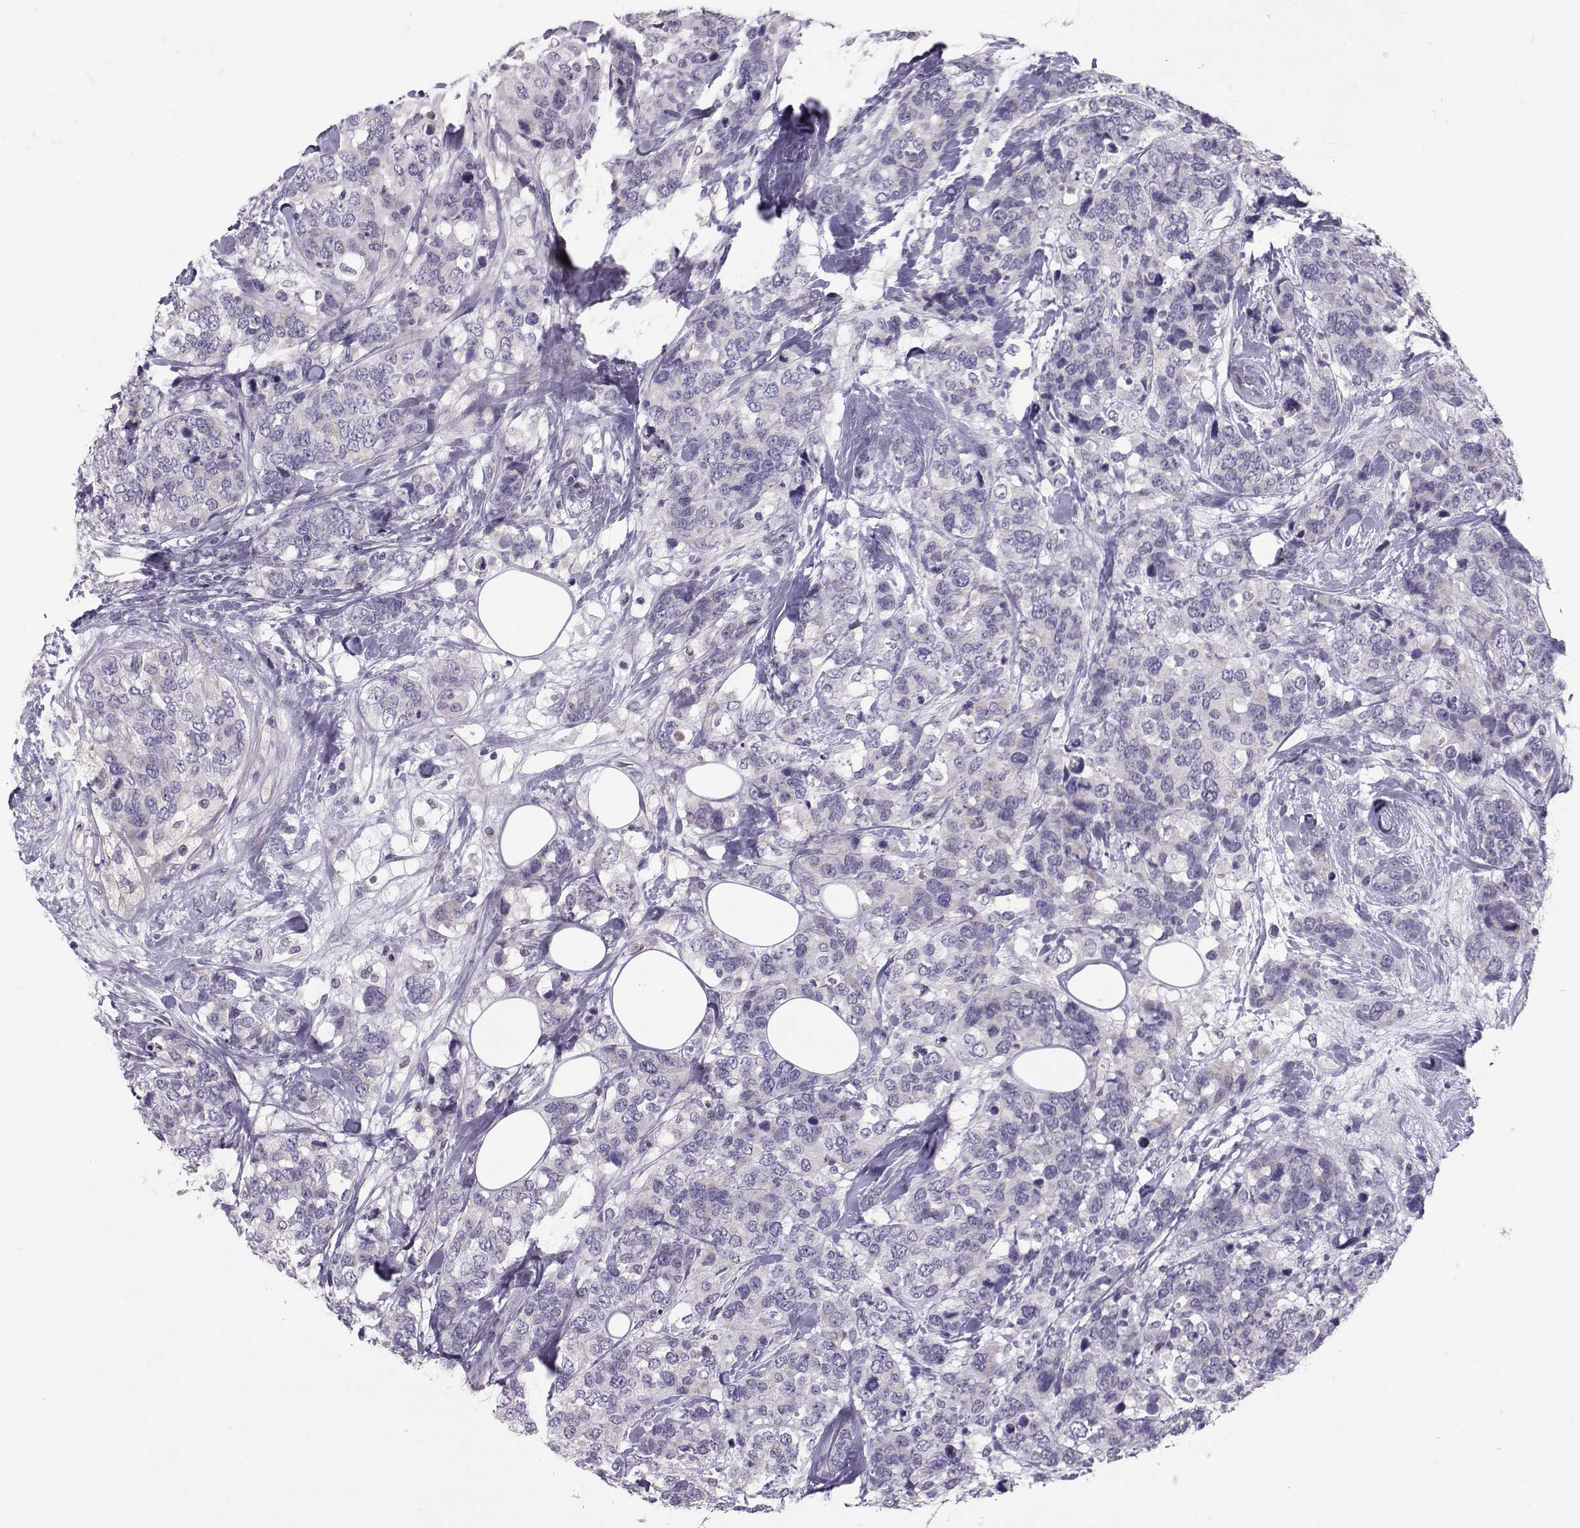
{"staining": {"intensity": "negative", "quantity": "none", "location": "none"}, "tissue": "breast cancer", "cell_type": "Tumor cells", "image_type": "cancer", "snomed": [{"axis": "morphology", "description": "Lobular carcinoma"}, {"axis": "topography", "description": "Breast"}], "caption": "Lobular carcinoma (breast) was stained to show a protein in brown. There is no significant positivity in tumor cells.", "gene": "DNAAF1", "patient": {"sex": "female", "age": 59}}